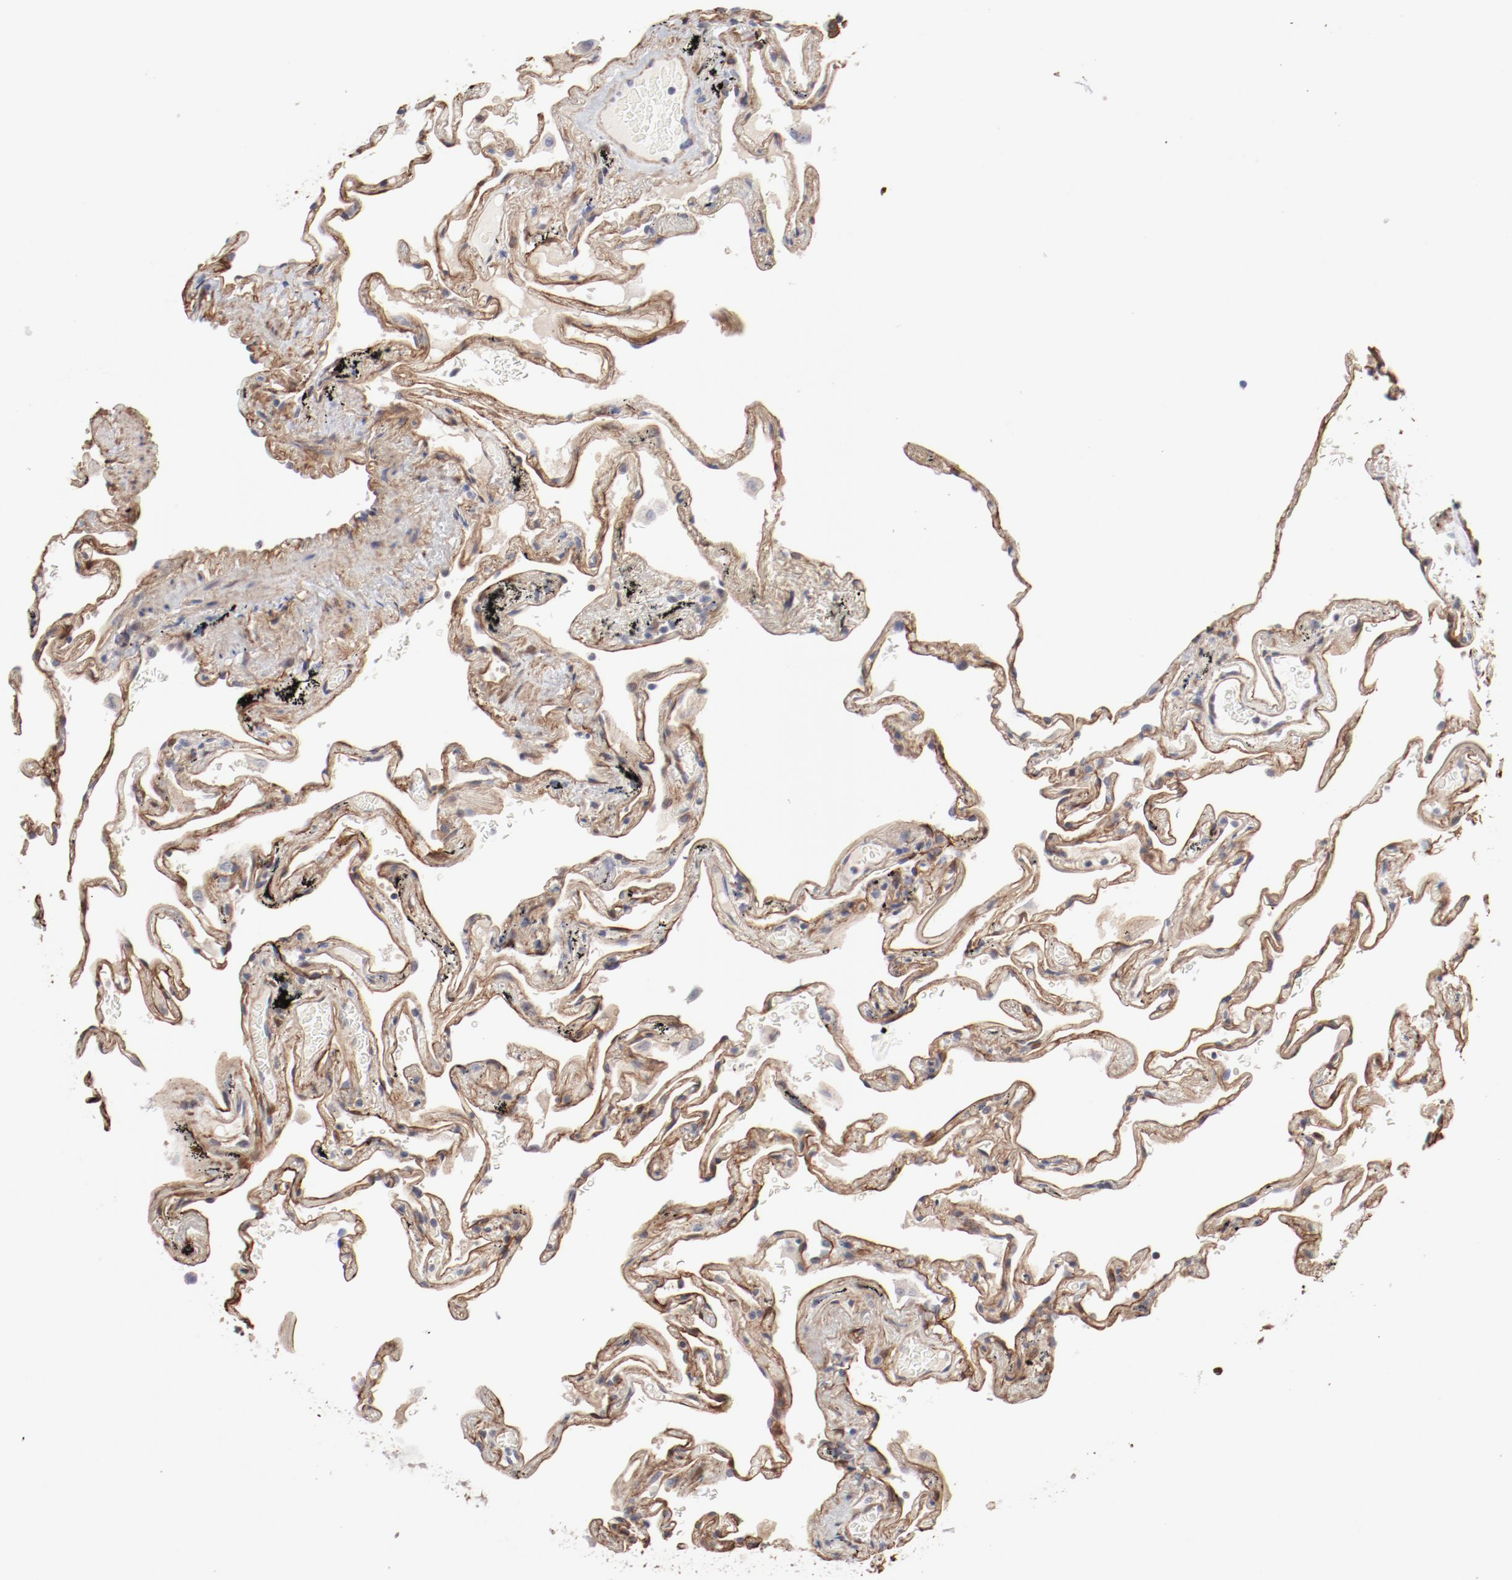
{"staining": {"intensity": "moderate", "quantity": "<25%", "location": "nuclear"}, "tissue": "lung", "cell_type": "Alveolar cells", "image_type": "normal", "snomed": [{"axis": "morphology", "description": "Normal tissue, NOS"}, {"axis": "morphology", "description": "Inflammation, NOS"}, {"axis": "topography", "description": "Lung"}], "caption": "The photomicrograph exhibits staining of normal lung, revealing moderate nuclear protein expression (brown color) within alveolar cells. The protein is stained brown, and the nuclei are stained in blue (DAB IHC with brightfield microscopy, high magnification).", "gene": "MAGED4B", "patient": {"sex": "male", "age": 69}}